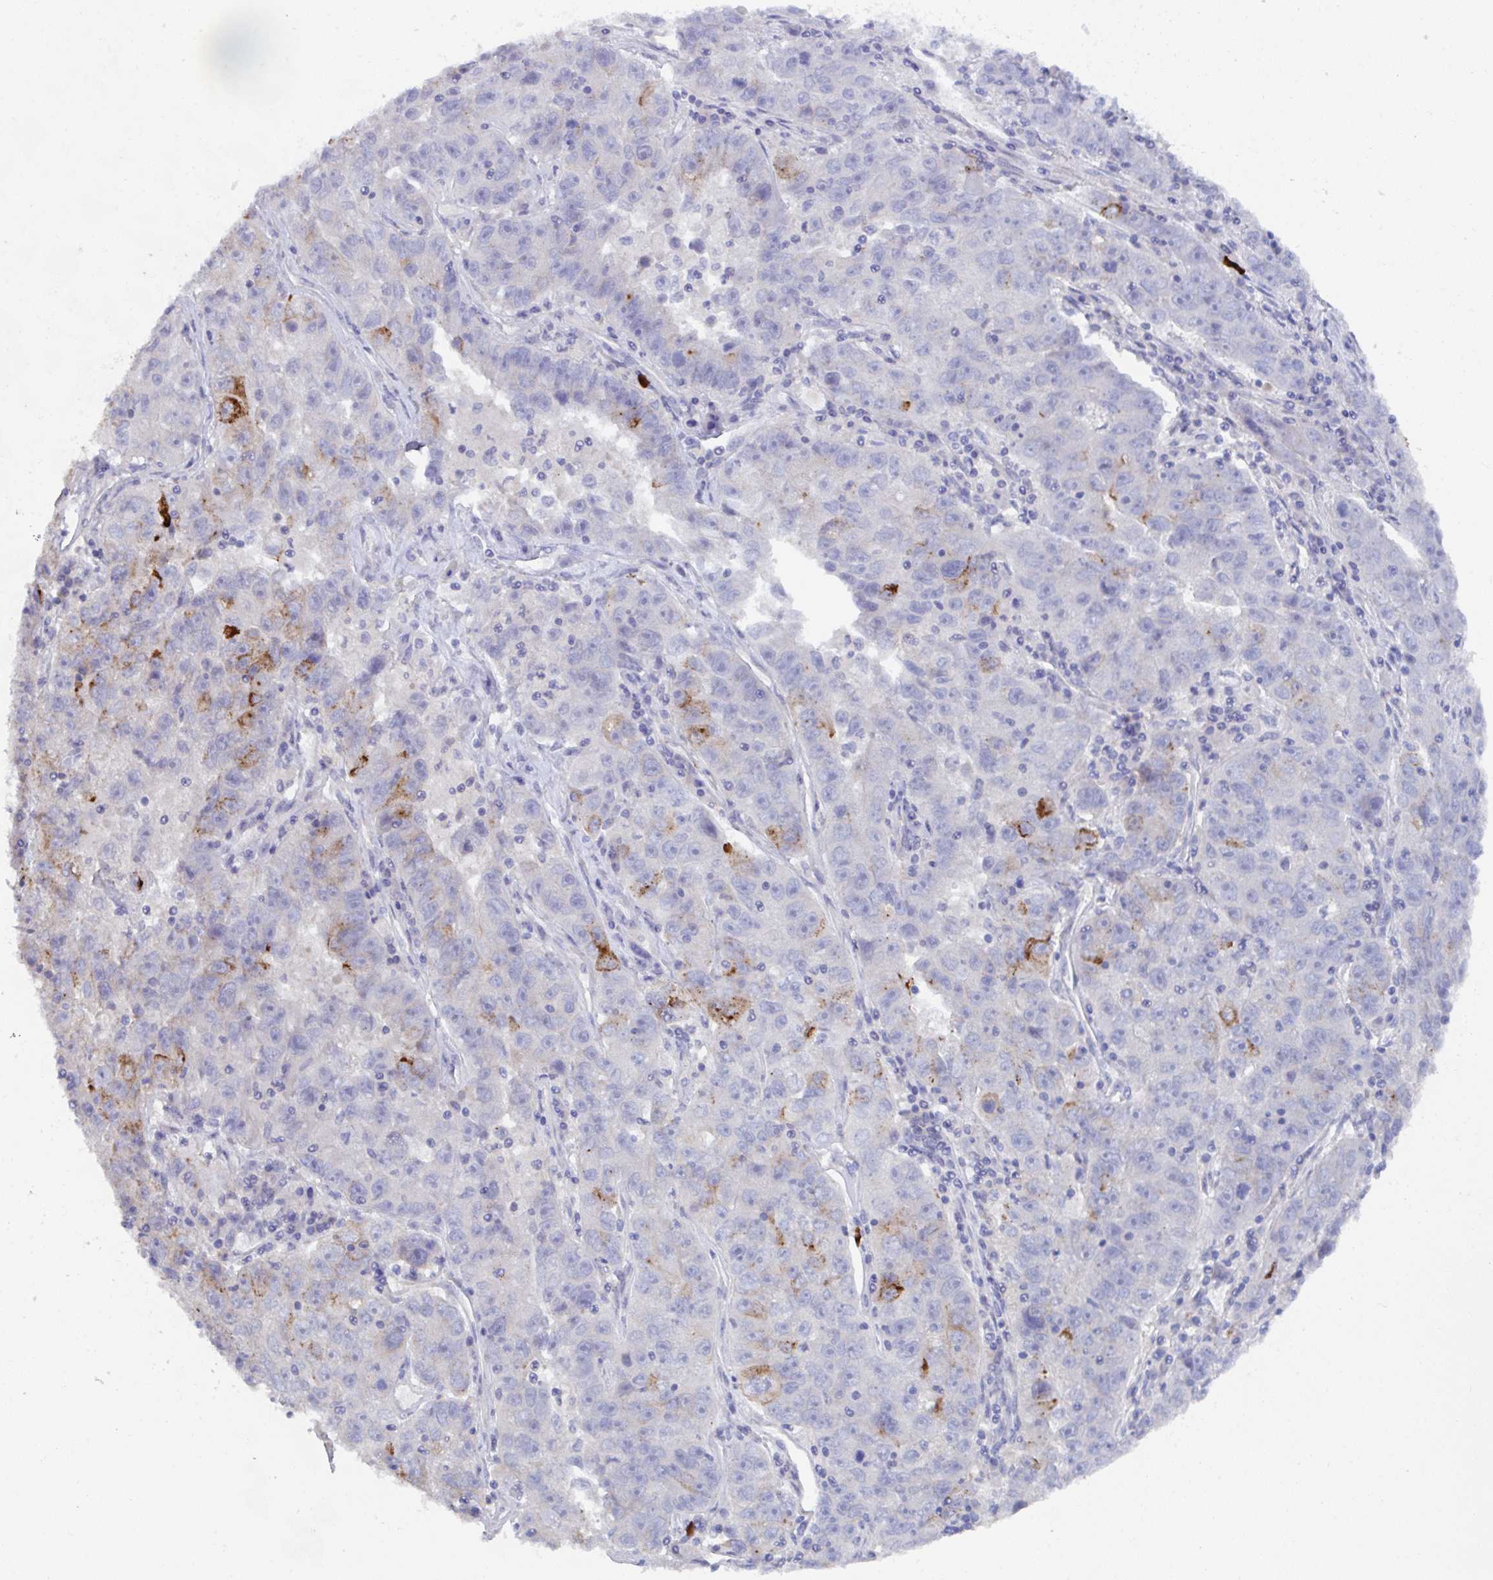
{"staining": {"intensity": "strong", "quantity": "<25%", "location": "cytoplasmic/membranous"}, "tissue": "lung cancer", "cell_type": "Tumor cells", "image_type": "cancer", "snomed": [{"axis": "morphology", "description": "Normal morphology"}, {"axis": "morphology", "description": "Adenocarcinoma, NOS"}, {"axis": "topography", "description": "Lymph node"}, {"axis": "topography", "description": "Lung"}], "caption": "This is an image of immunohistochemistry (IHC) staining of adenocarcinoma (lung), which shows strong expression in the cytoplasmic/membranous of tumor cells.", "gene": "KCNK5", "patient": {"sex": "female", "age": 57}}